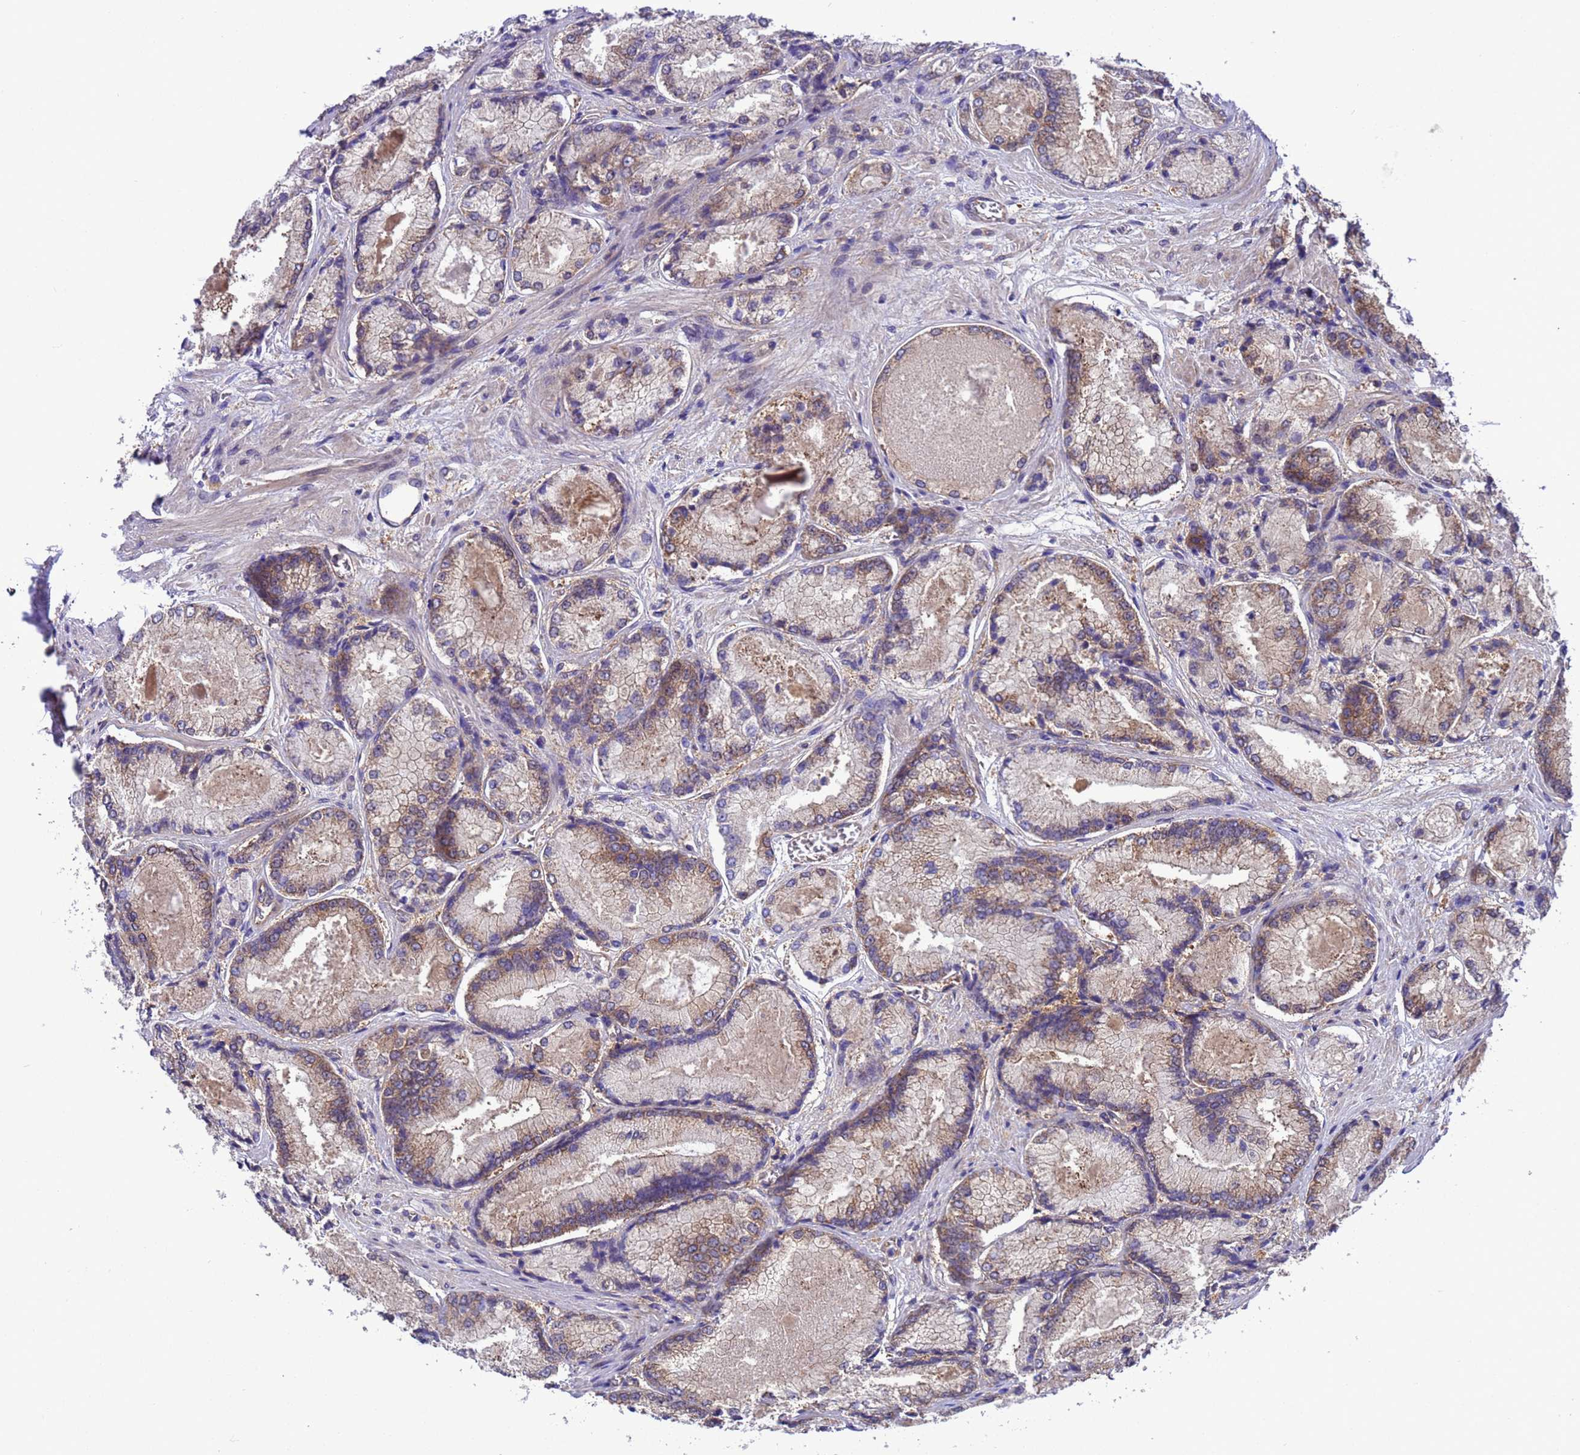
{"staining": {"intensity": "moderate", "quantity": "<25%", "location": "cytoplasmic/membranous"}, "tissue": "prostate cancer", "cell_type": "Tumor cells", "image_type": "cancer", "snomed": [{"axis": "morphology", "description": "Adenocarcinoma, Low grade"}, {"axis": "topography", "description": "Prostate"}], "caption": "Prostate cancer tissue displays moderate cytoplasmic/membranous expression in approximately <25% of tumor cells, visualized by immunohistochemistry.", "gene": "ARHGAP12", "patient": {"sex": "male", "age": 74}}